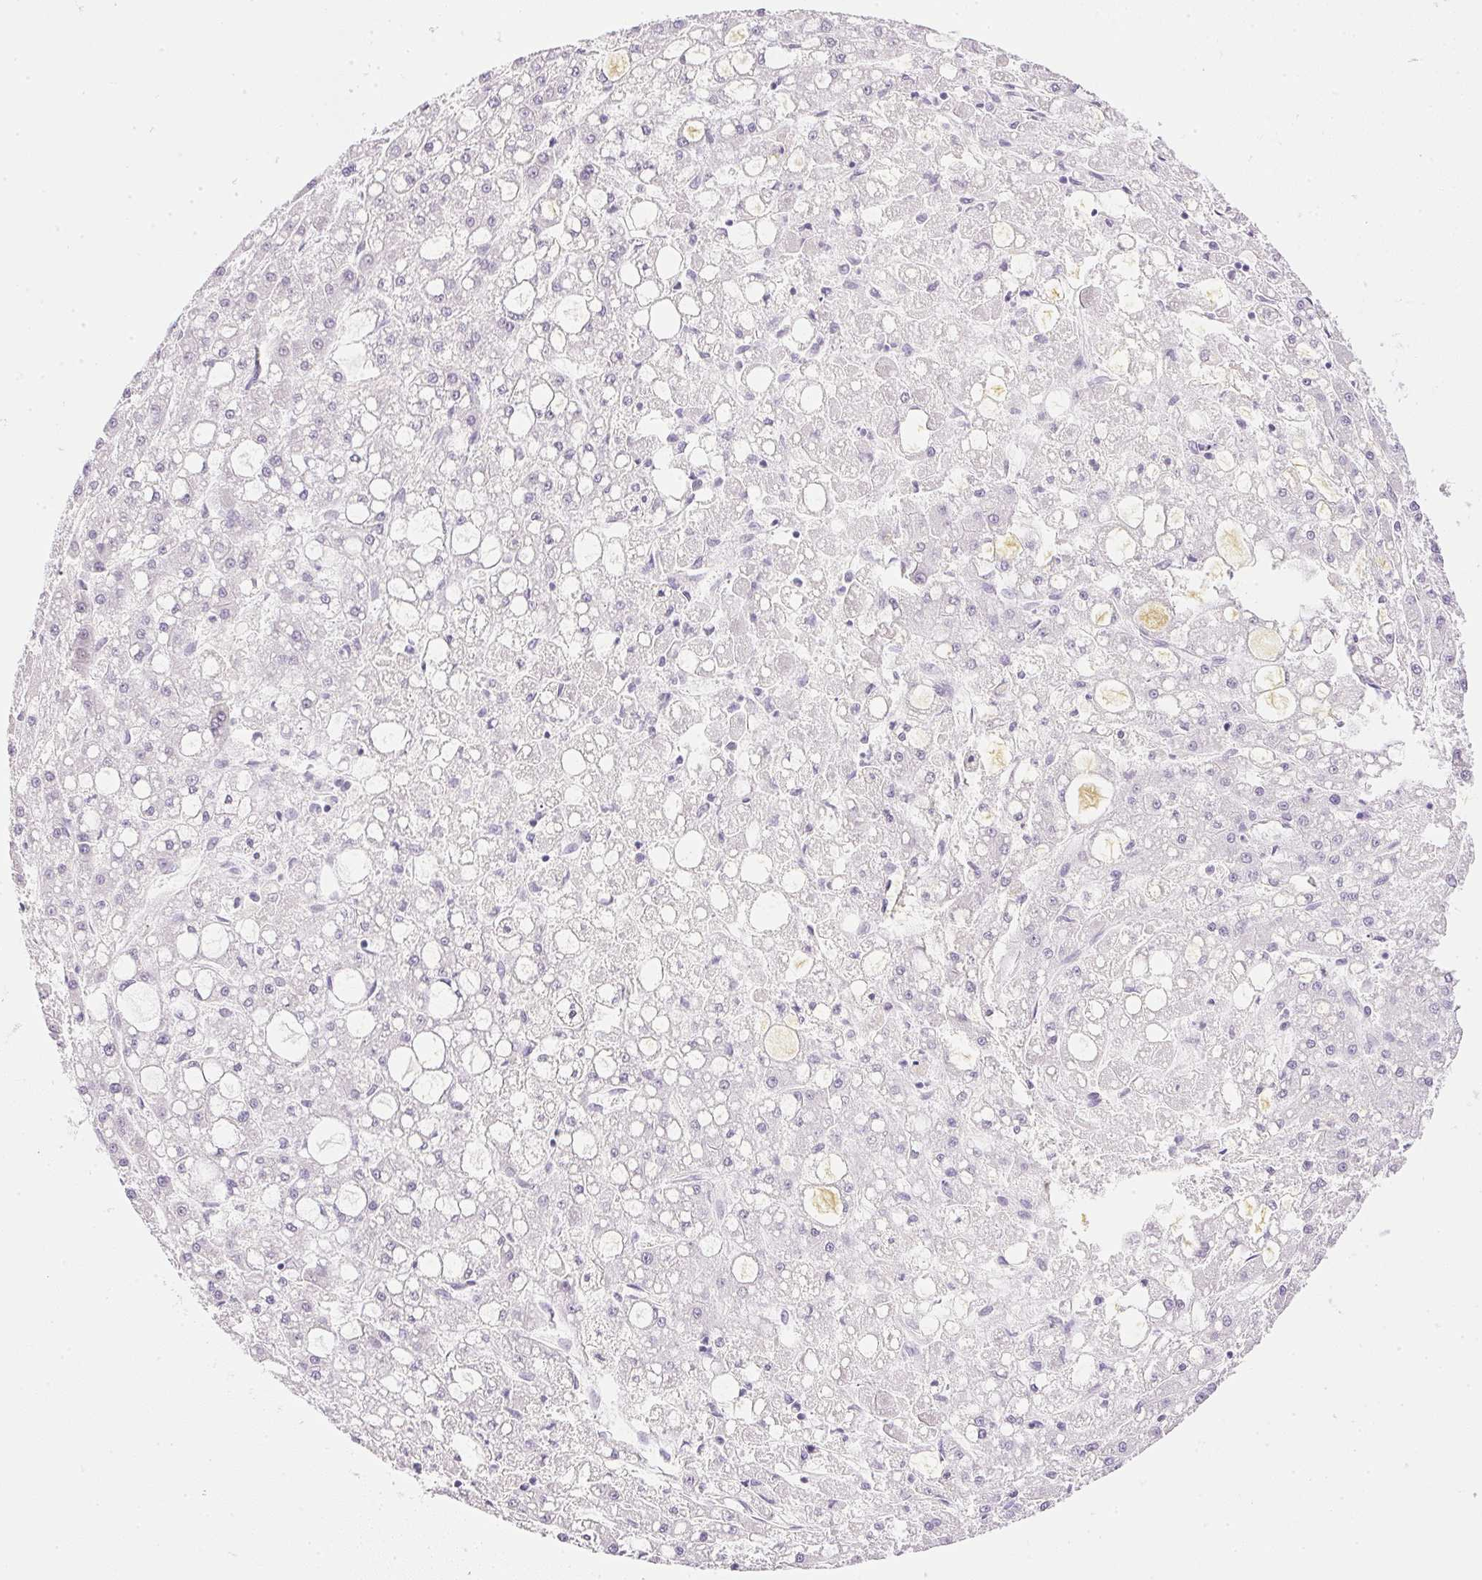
{"staining": {"intensity": "negative", "quantity": "none", "location": "none"}, "tissue": "liver cancer", "cell_type": "Tumor cells", "image_type": "cancer", "snomed": [{"axis": "morphology", "description": "Carcinoma, Hepatocellular, NOS"}, {"axis": "topography", "description": "Liver"}], "caption": "Tumor cells show no significant protein staining in liver cancer (hepatocellular carcinoma).", "gene": "CPB1", "patient": {"sex": "male", "age": 67}}